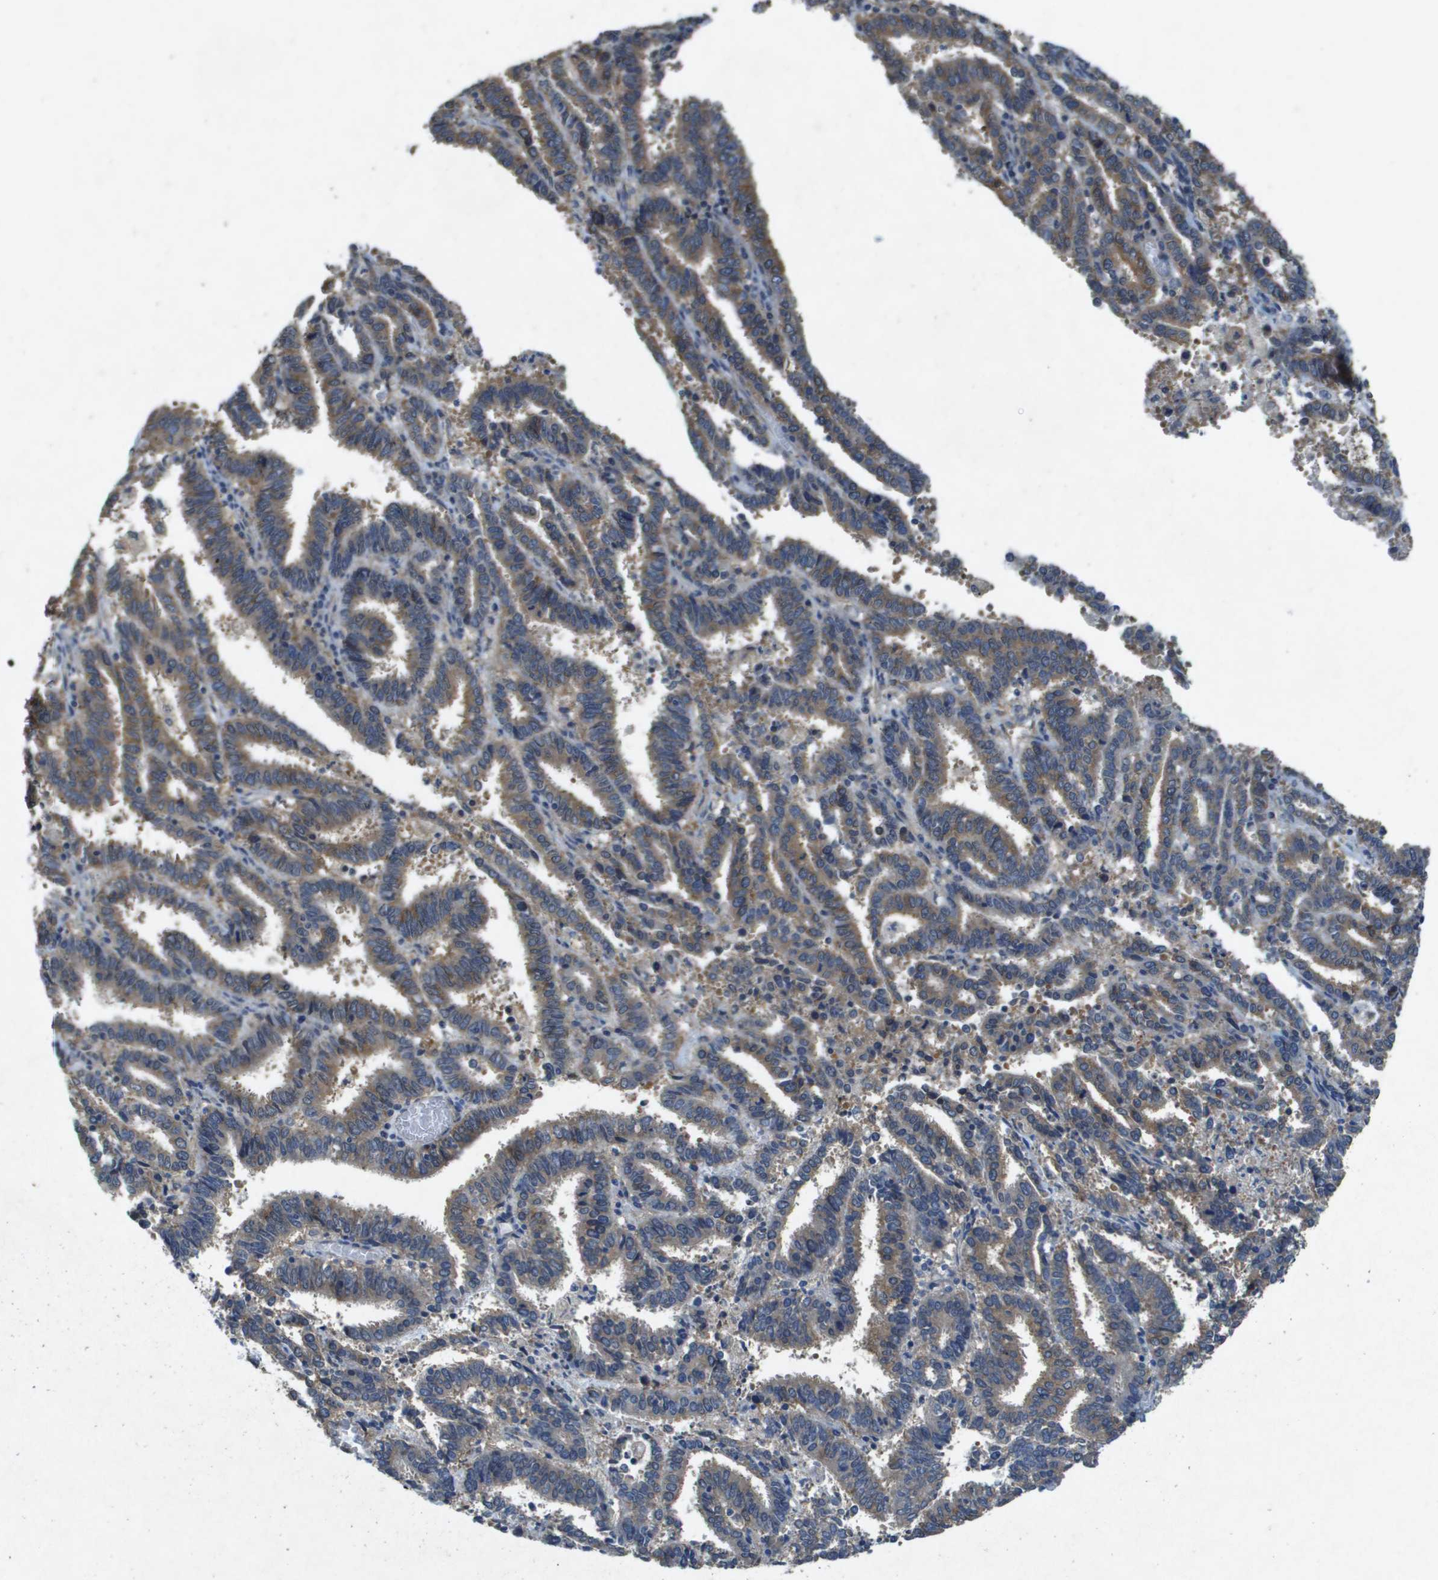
{"staining": {"intensity": "moderate", "quantity": ">75%", "location": "cytoplasmic/membranous"}, "tissue": "endometrial cancer", "cell_type": "Tumor cells", "image_type": "cancer", "snomed": [{"axis": "morphology", "description": "Adenocarcinoma, NOS"}, {"axis": "topography", "description": "Uterus"}], "caption": "The histopathology image demonstrates immunohistochemical staining of endometrial adenocarcinoma. There is moderate cytoplasmic/membranous expression is identified in approximately >75% of tumor cells. (Brightfield microscopy of DAB IHC at high magnification).", "gene": "PTPRT", "patient": {"sex": "female", "age": 83}}